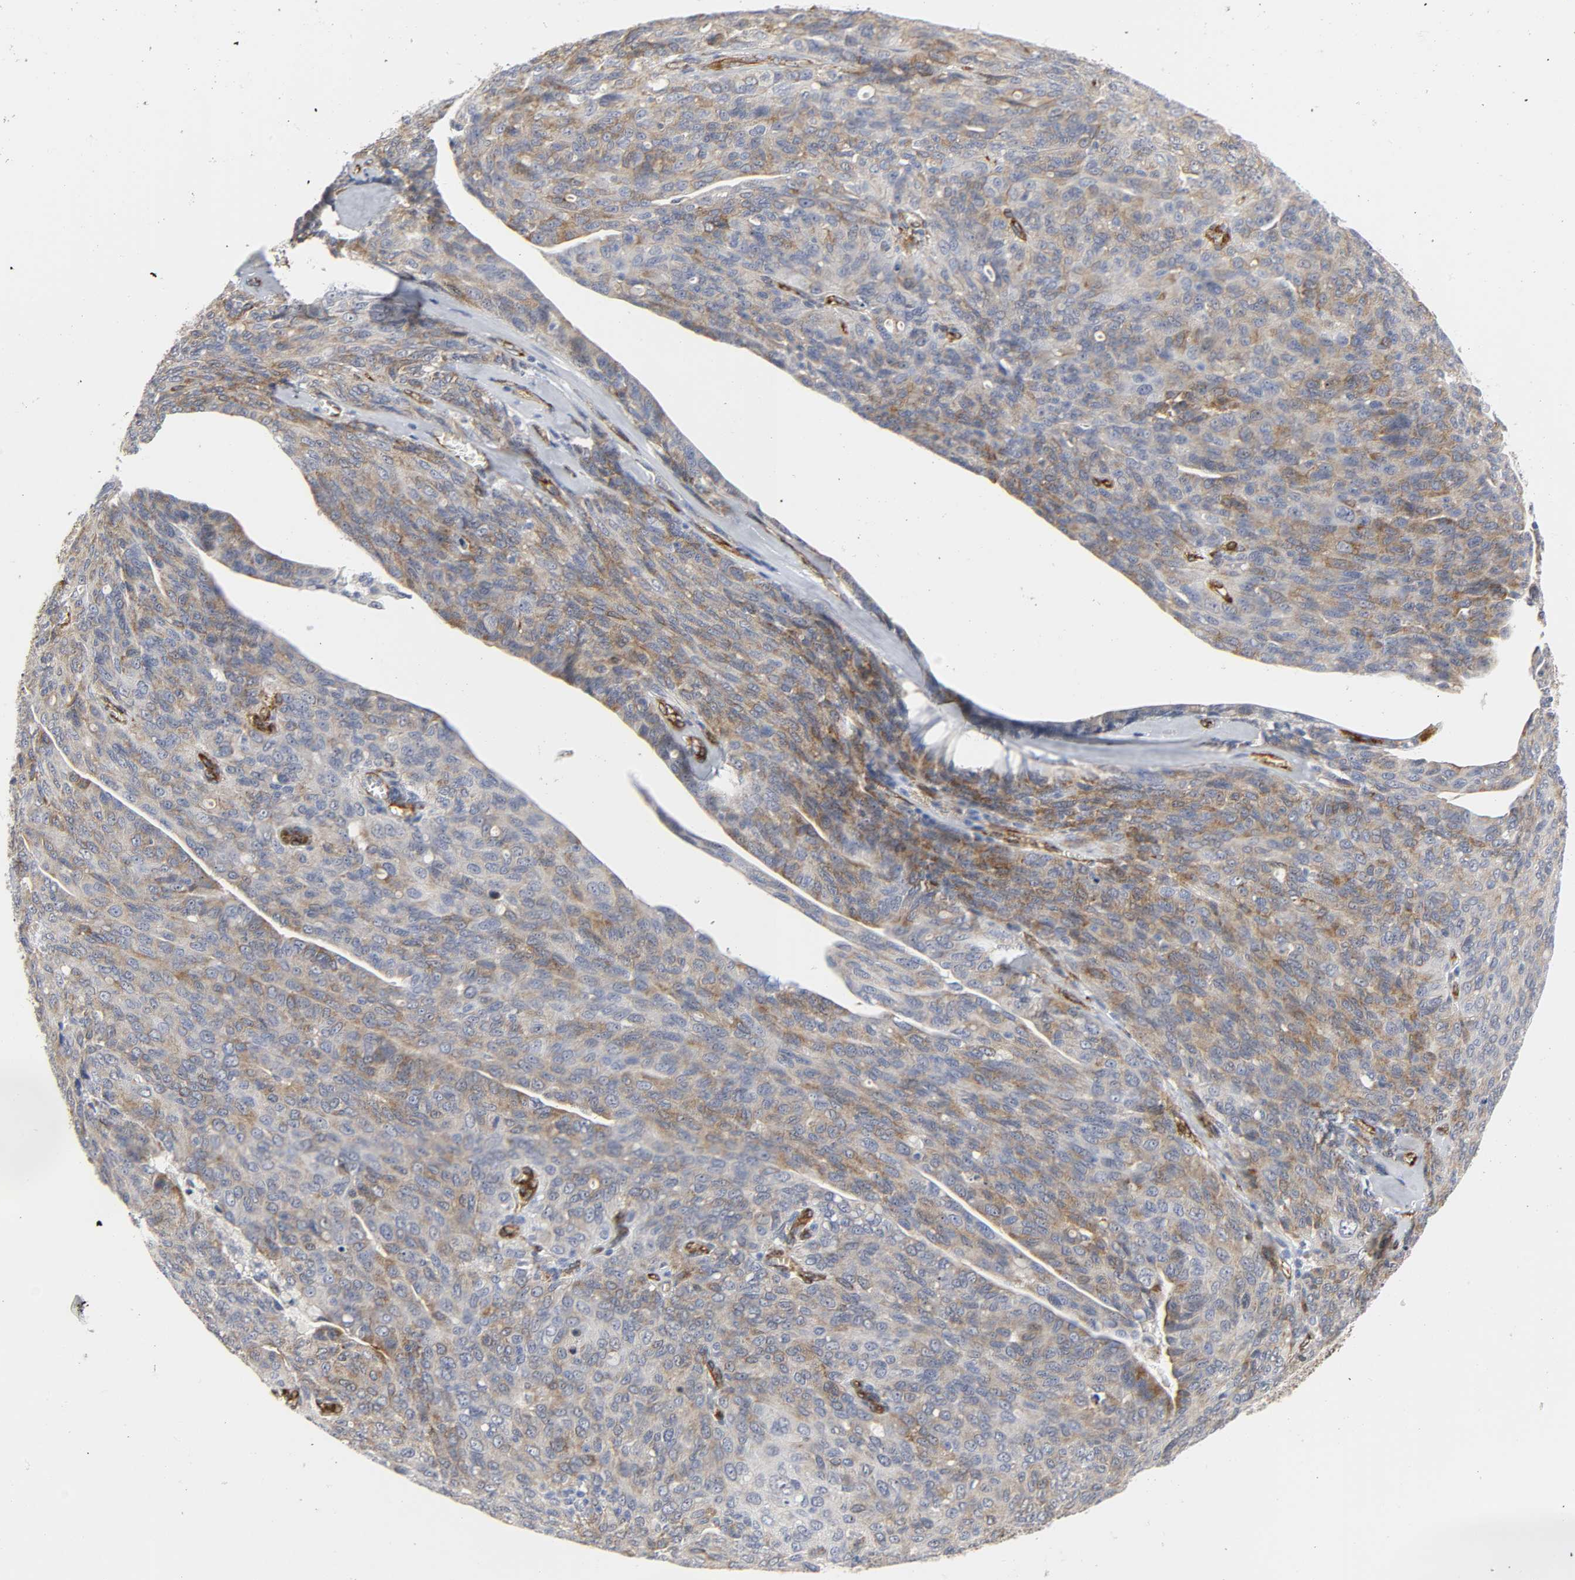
{"staining": {"intensity": "weak", "quantity": "25%-75%", "location": "cytoplasmic/membranous"}, "tissue": "ovarian cancer", "cell_type": "Tumor cells", "image_type": "cancer", "snomed": [{"axis": "morphology", "description": "Carcinoma, endometroid"}, {"axis": "topography", "description": "Ovary"}], "caption": "Ovarian cancer (endometroid carcinoma) stained with a brown dye reveals weak cytoplasmic/membranous positive expression in approximately 25%-75% of tumor cells.", "gene": "DOCK1", "patient": {"sex": "female", "age": 60}}